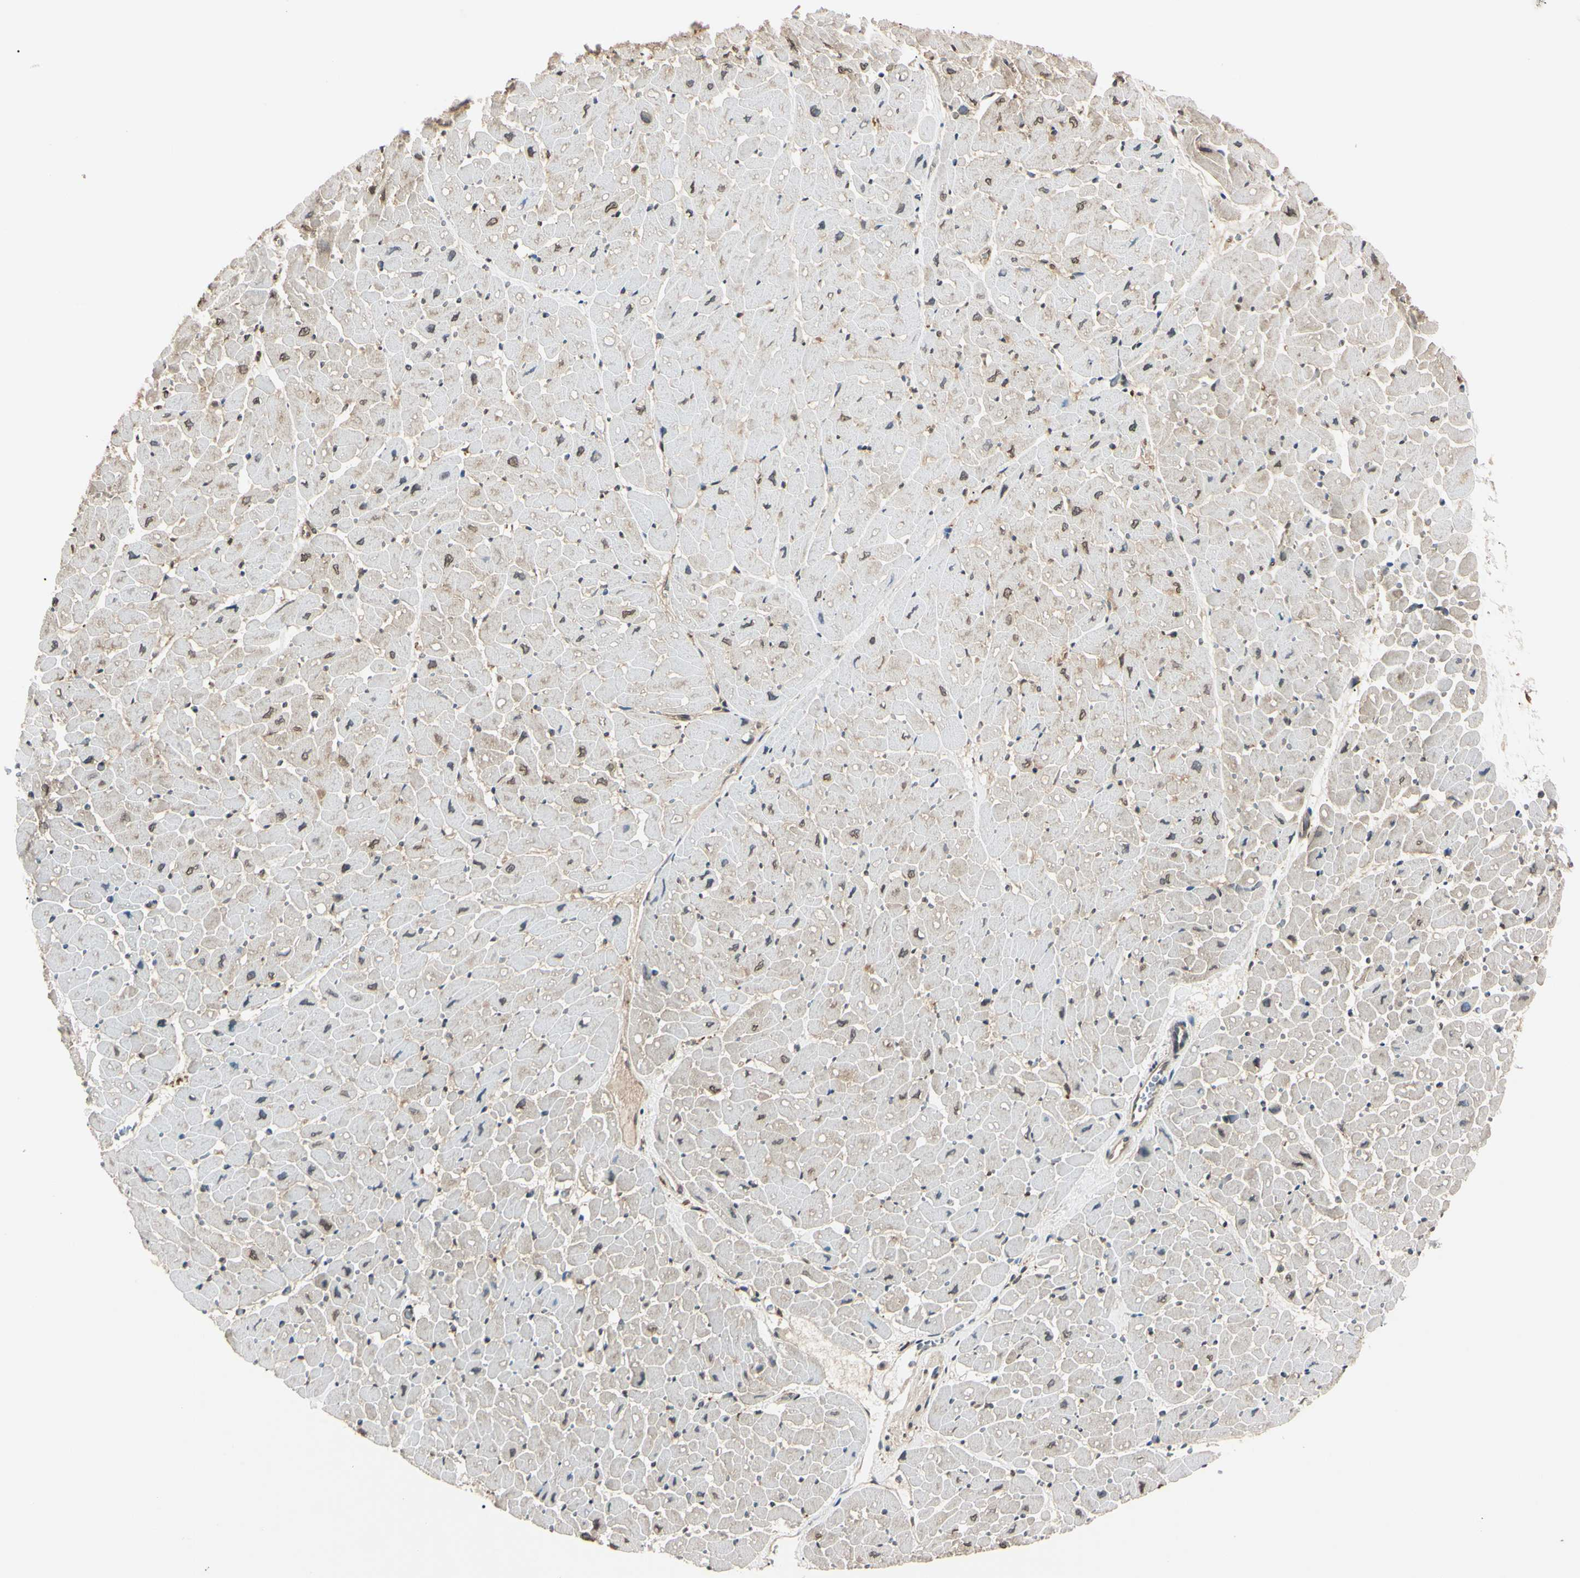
{"staining": {"intensity": "weak", "quantity": "<25%", "location": "cytoplasmic/membranous,nuclear"}, "tissue": "heart muscle", "cell_type": "Cardiomyocytes", "image_type": "normal", "snomed": [{"axis": "morphology", "description": "Normal tissue, NOS"}, {"axis": "topography", "description": "Heart"}], "caption": "Immunohistochemistry image of normal human heart muscle stained for a protein (brown), which shows no positivity in cardiomyocytes.", "gene": "EPN1", "patient": {"sex": "male", "age": 45}}